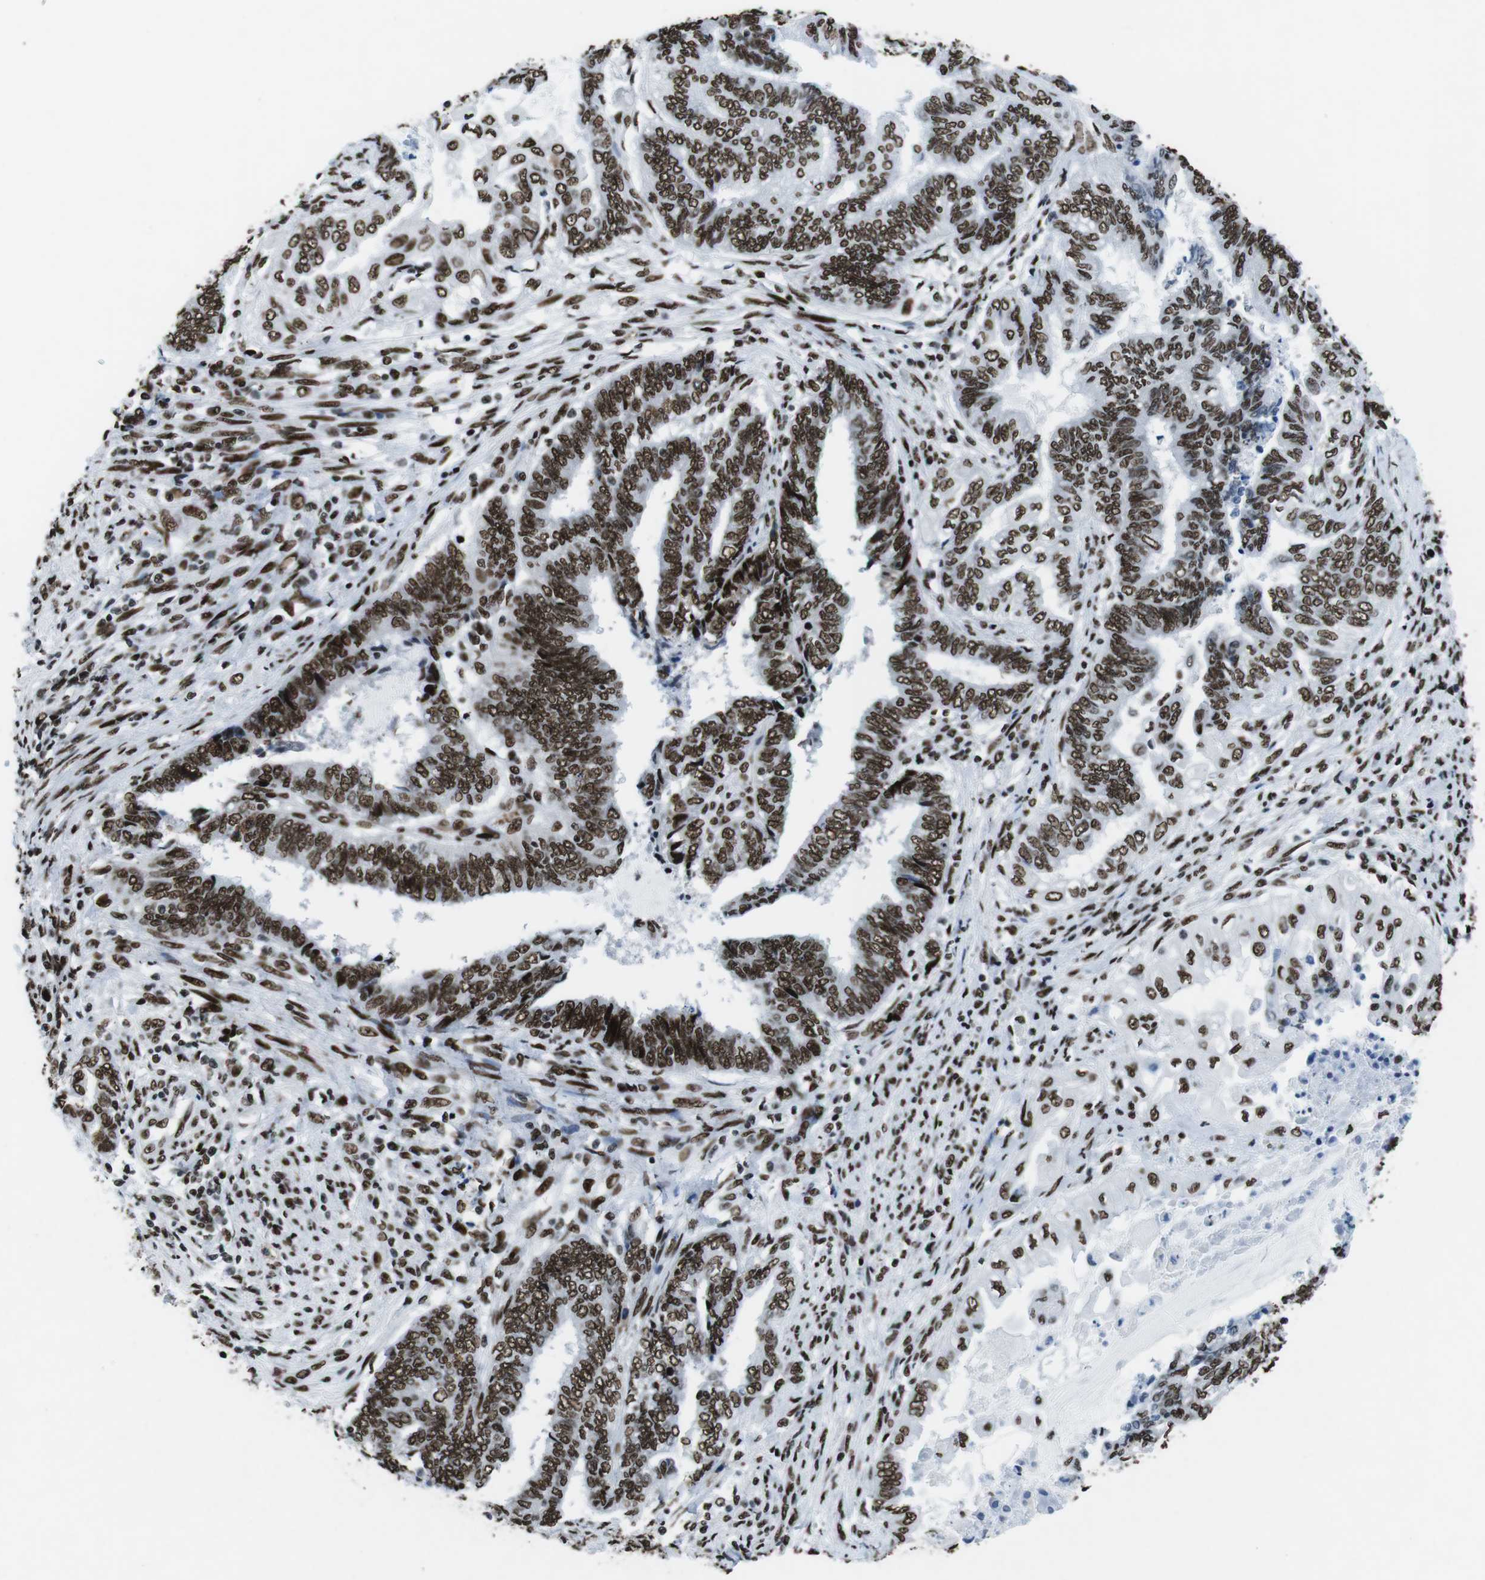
{"staining": {"intensity": "strong", "quantity": ">75%", "location": "nuclear"}, "tissue": "endometrial cancer", "cell_type": "Tumor cells", "image_type": "cancer", "snomed": [{"axis": "morphology", "description": "Adenocarcinoma, NOS"}, {"axis": "topography", "description": "Uterus"}, {"axis": "topography", "description": "Endometrium"}], "caption": "Protein staining by immunohistochemistry reveals strong nuclear expression in about >75% of tumor cells in adenocarcinoma (endometrial).", "gene": "CITED2", "patient": {"sex": "female", "age": 70}}